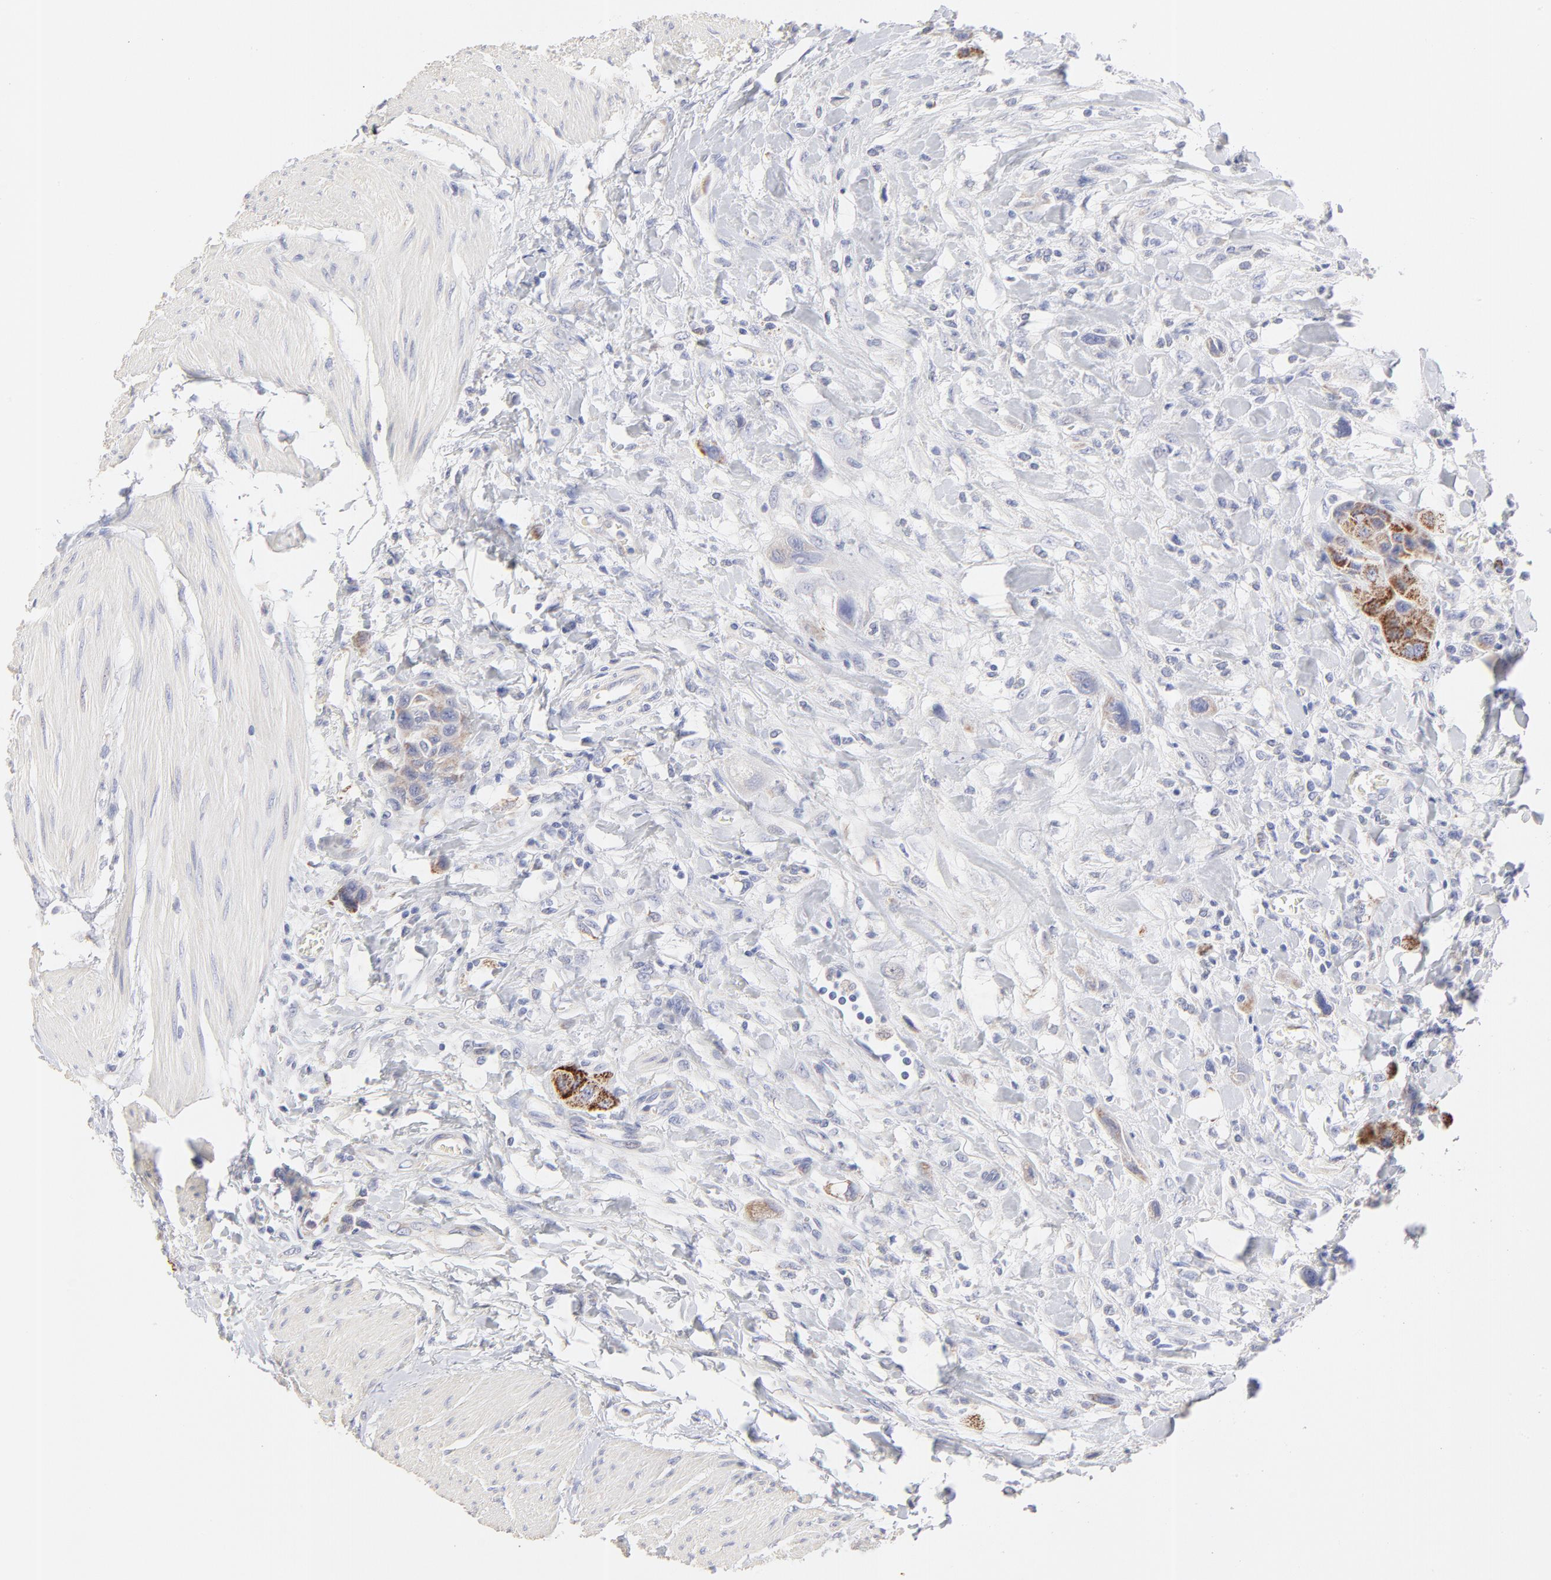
{"staining": {"intensity": "moderate", "quantity": ">75%", "location": "cytoplasmic/membranous"}, "tissue": "urothelial cancer", "cell_type": "Tumor cells", "image_type": "cancer", "snomed": [{"axis": "morphology", "description": "Urothelial carcinoma, High grade"}, {"axis": "topography", "description": "Urinary bladder"}], "caption": "IHC micrograph of urothelial carcinoma (high-grade) stained for a protein (brown), which exhibits medium levels of moderate cytoplasmic/membranous positivity in approximately >75% of tumor cells.", "gene": "TST", "patient": {"sex": "male", "age": 50}}